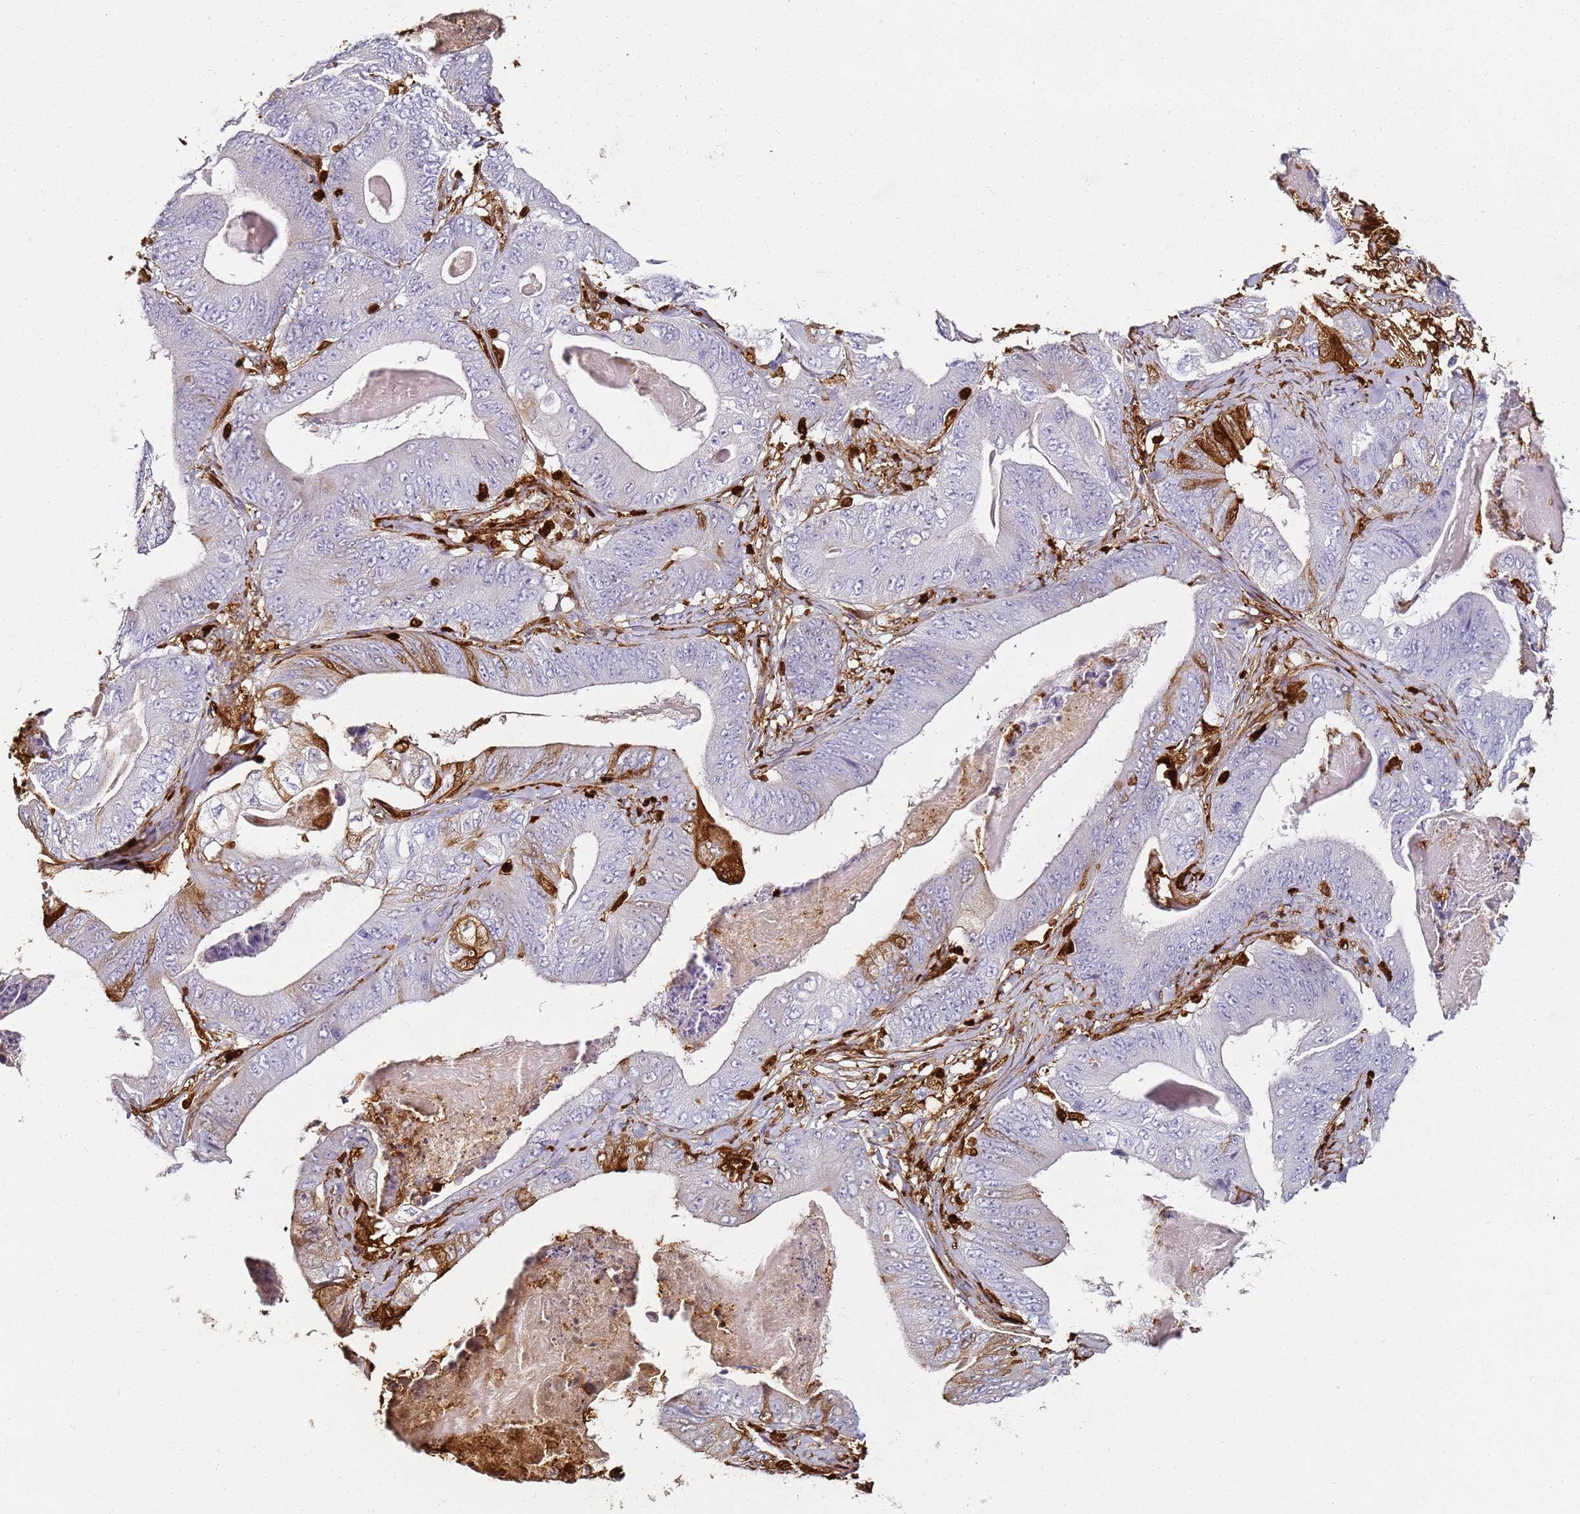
{"staining": {"intensity": "strong", "quantity": "25%-75%", "location": "cytoplasmic/membranous,nuclear"}, "tissue": "stomach cancer", "cell_type": "Tumor cells", "image_type": "cancer", "snomed": [{"axis": "morphology", "description": "Adenocarcinoma, NOS"}, {"axis": "topography", "description": "Stomach"}], "caption": "Immunohistochemistry (IHC) (DAB (3,3'-diaminobenzidine)) staining of human stomach cancer reveals strong cytoplasmic/membranous and nuclear protein staining in approximately 25%-75% of tumor cells.", "gene": "S100A4", "patient": {"sex": "female", "age": 73}}